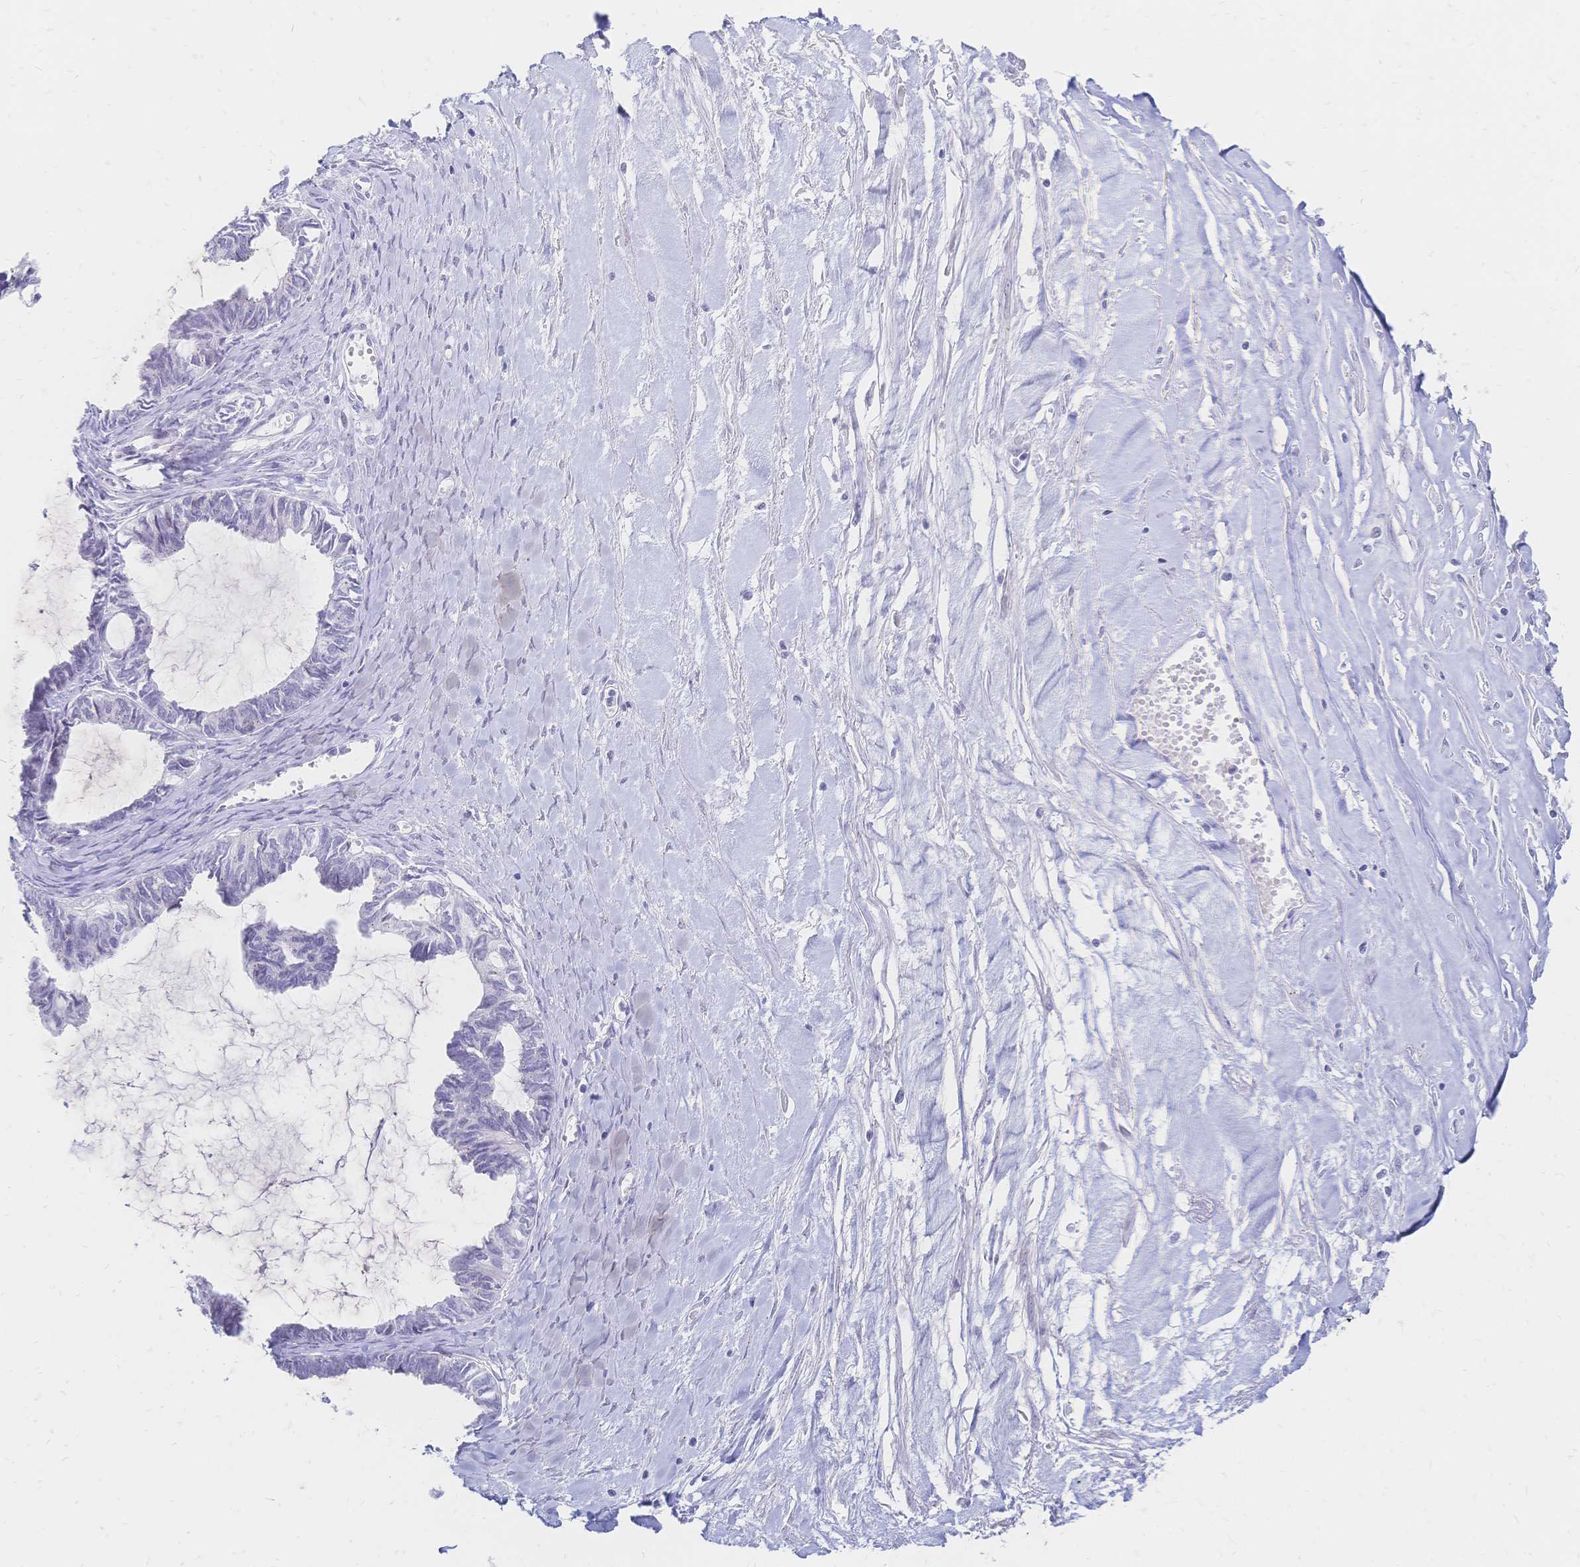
{"staining": {"intensity": "negative", "quantity": "none", "location": "none"}, "tissue": "ovarian cancer", "cell_type": "Tumor cells", "image_type": "cancer", "snomed": [{"axis": "morphology", "description": "Cystadenocarcinoma, mucinous, NOS"}, {"axis": "topography", "description": "Ovary"}], "caption": "The histopathology image exhibits no staining of tumor cells in mucinous cystadenocarcinoma (ovarian).", "gene": "PSORS1C2", "patient": {"sex": "female", "age": 61}}